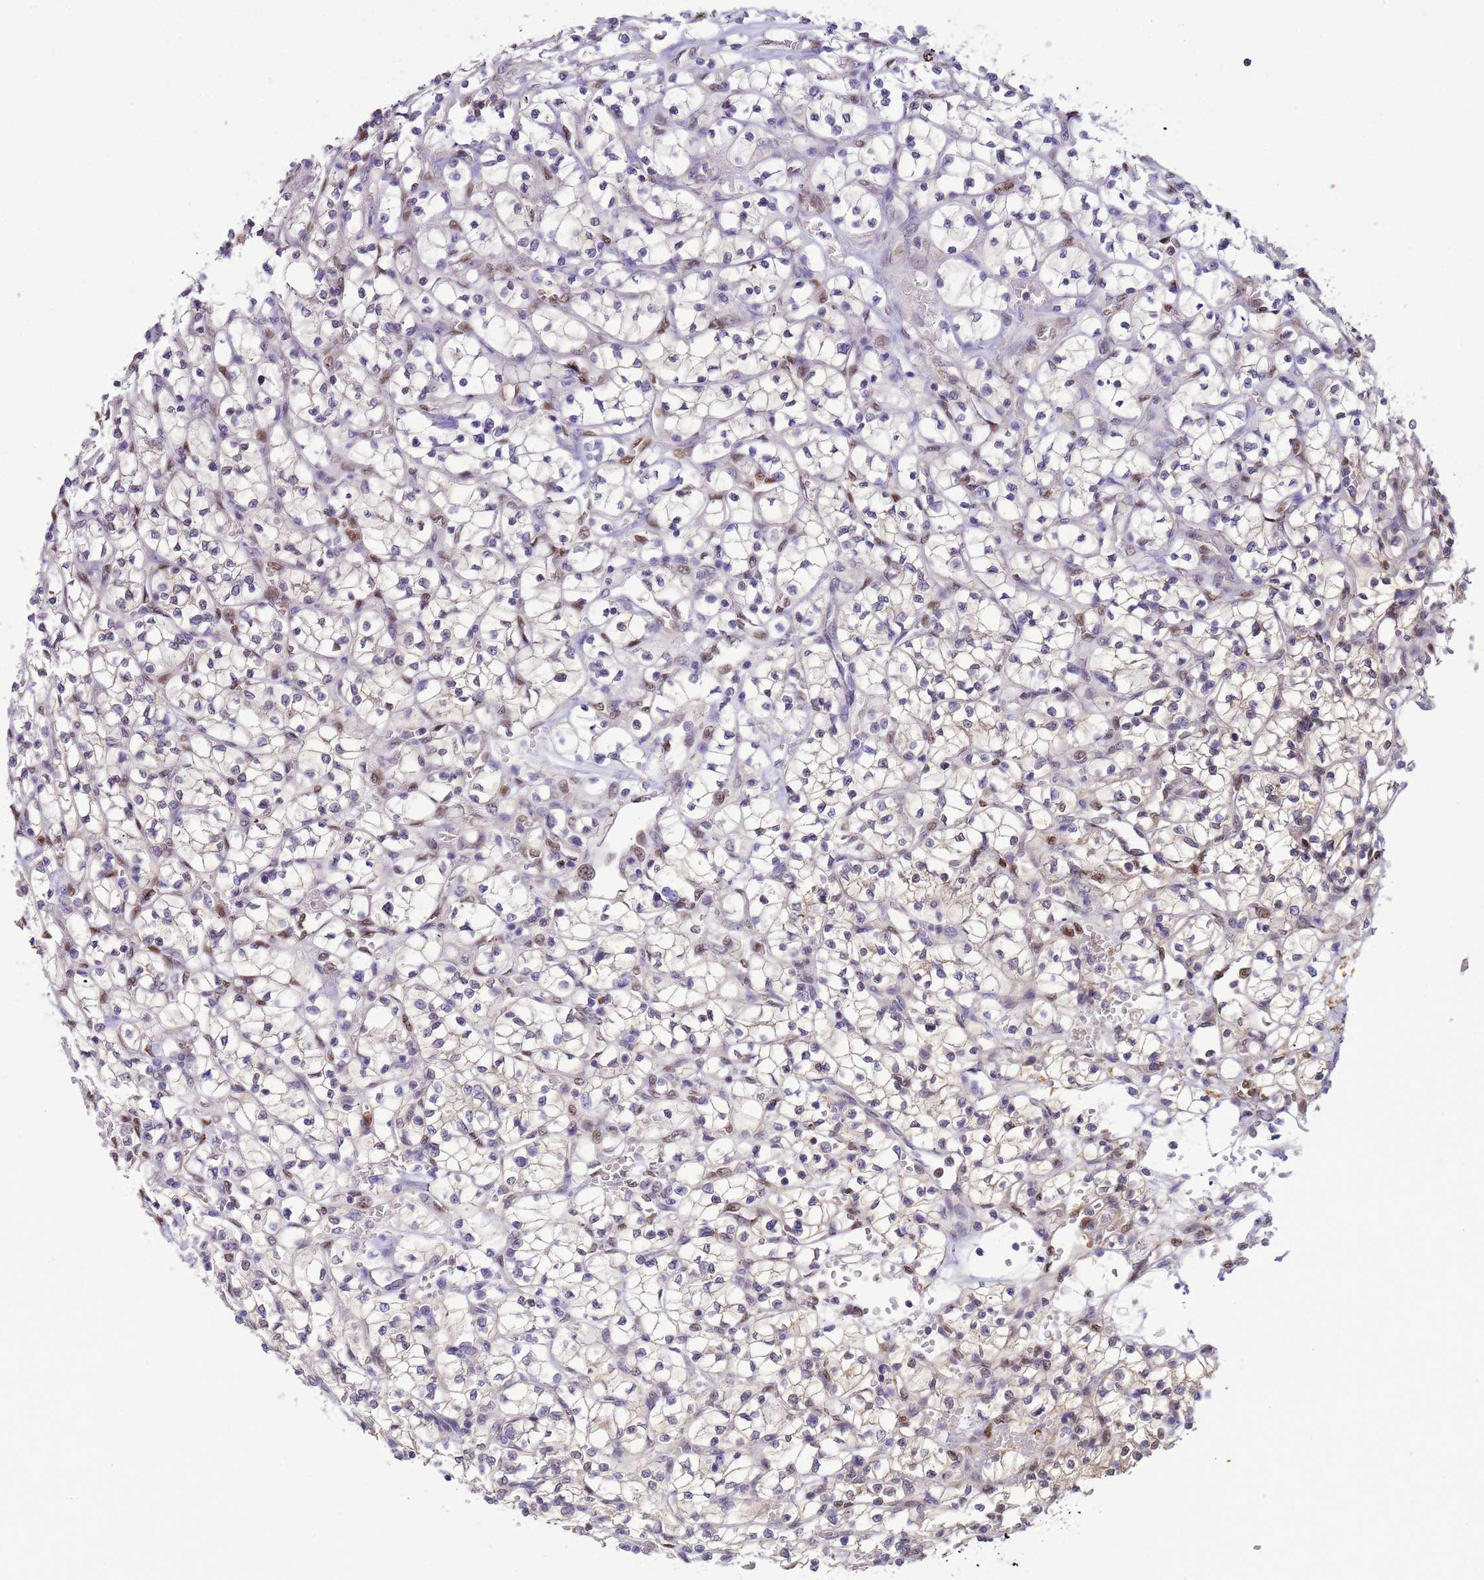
{"staining": {"intensity": "weak", "quantity": "25%-75%", "location": "nuclear"}, "tissue": "renal cancer", "cell_type": "Tumor cells", "image_type": "cancer", "snomed": [{"axis": "morphology", "description": "Adenocarcinoma, NOS"}, {"axis": "topography", "description": "Kidney"}], "caption": "Human adenocarcinoma (renal) stained for a protein (brown) displays weak nuclear positive expression in approximately 25%-75% of tumor cells.", "gene": "DDI2", "patient": {"sex": "female", "age": 64}}